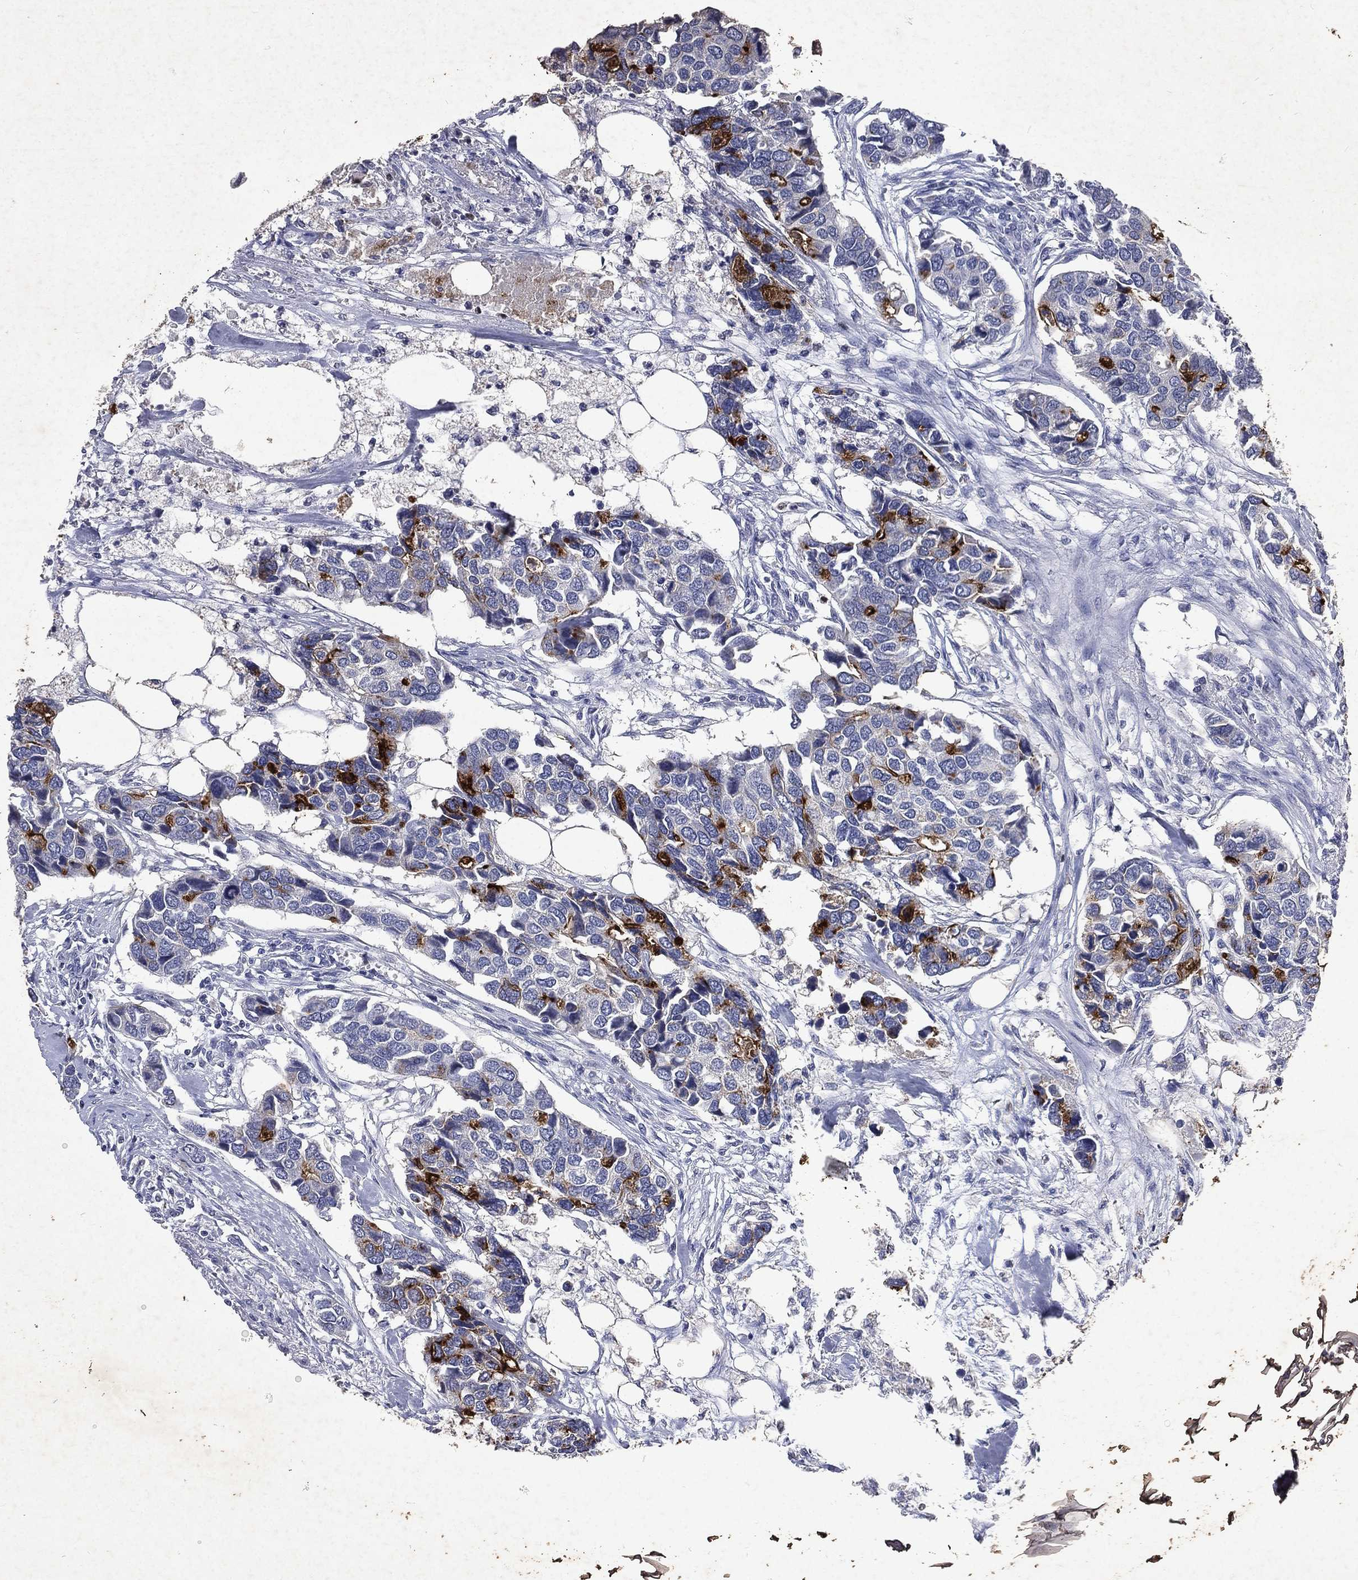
{"staining": {"intensity": "strong", "quantity": "<25%", "location": "cytoplasmic/membranous"}, "tissue": "breast cancer", "cell_type": "Tumor cells", "image_type": "cancer", "snomed": [{"axis": "morphology", "description": "Duct carcinoma"}, {"axis": "topography", "description": "Breast"}], "caption": "About <25% of tumor cells in human breast intraductal carcinoma exhibit strong cytoplasmic/membranous protein positivity as visualized by brown immunohistochemical staining.", "gene": "SLC34A2", "patient": {"sex": "female", "age": 83}}